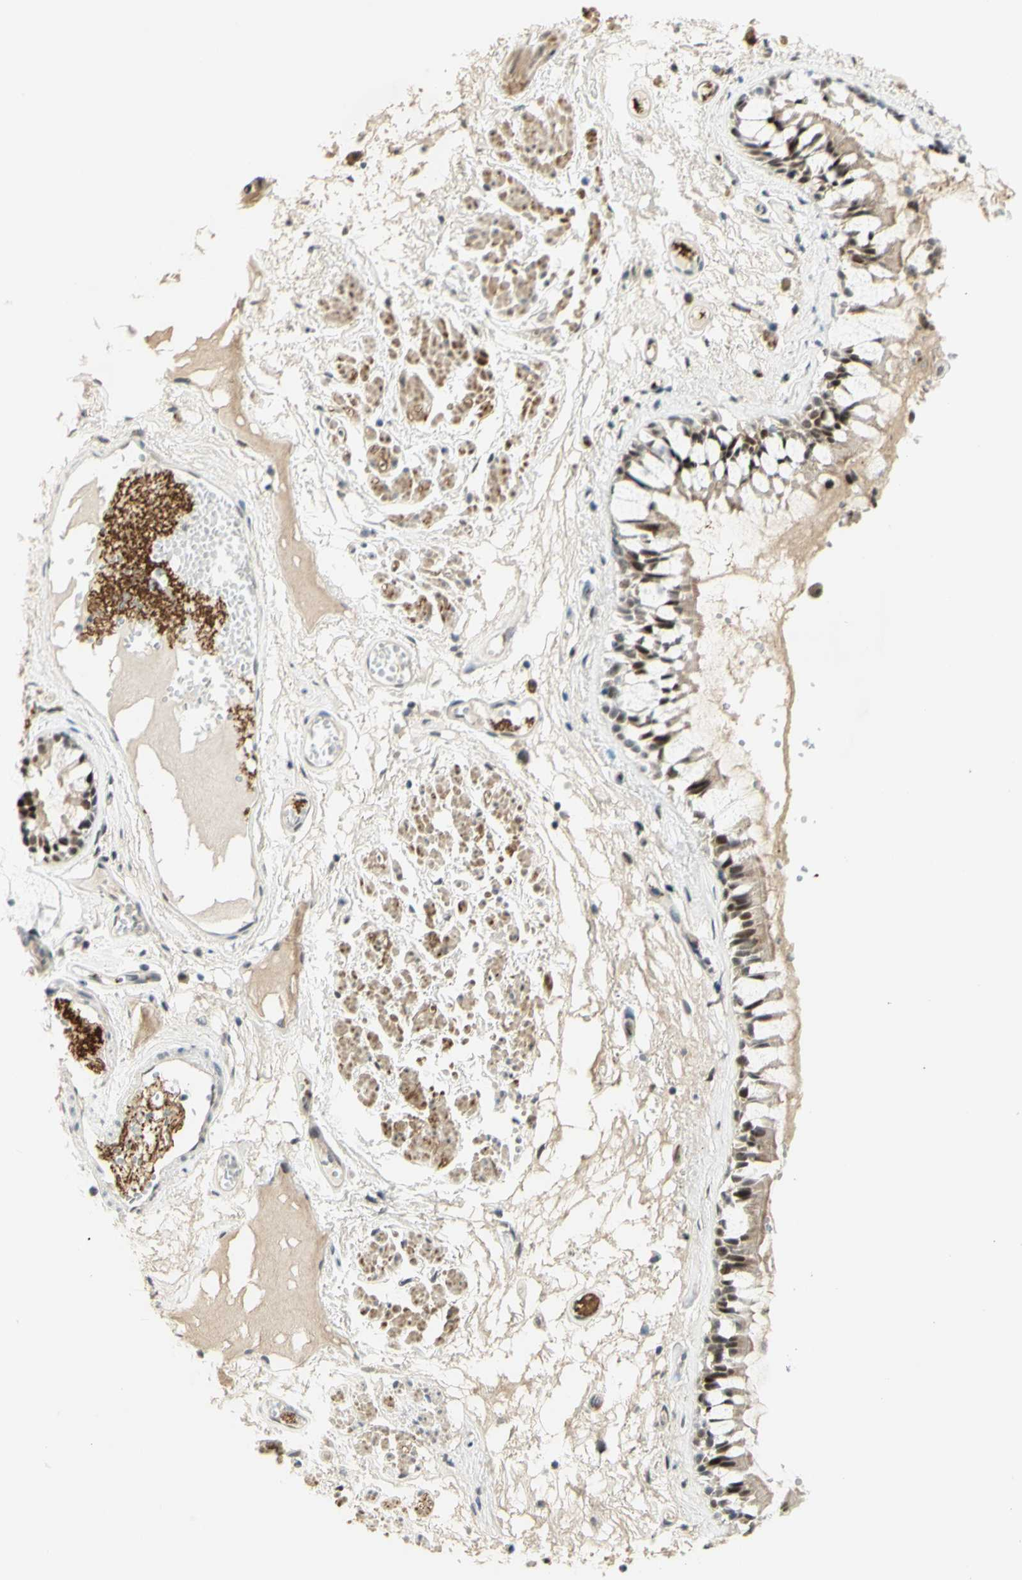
{"staining": {"intensity": "moderate", "quantity": ">75%", "location": "cytoplasmic/membranous,nuclear"}, "tissue": "bronchus", "cell_type": "Respiratory epithelial cells", "image_type": "normal", "snomed": [{"axis": "morphology", "description": "Normal tissue, NOS"}, {"axis": "morphology", "description": "Inflammation, NOS"}, {"axis": "topography", "description": "Cartilage tissue"}, {"axis": "topography", "description": "Lung"}], "caption": "A high-resolution photomicrograph shows immunohistochemistry (IHC) staining of normal bronchus, which demonstrates moderate cytoplasmic/membranous,nuclear positivity in about >75% of respiratory epithelial cells.", "gene": "DDX1", "patient": {"sex": "male", "age": 71}}